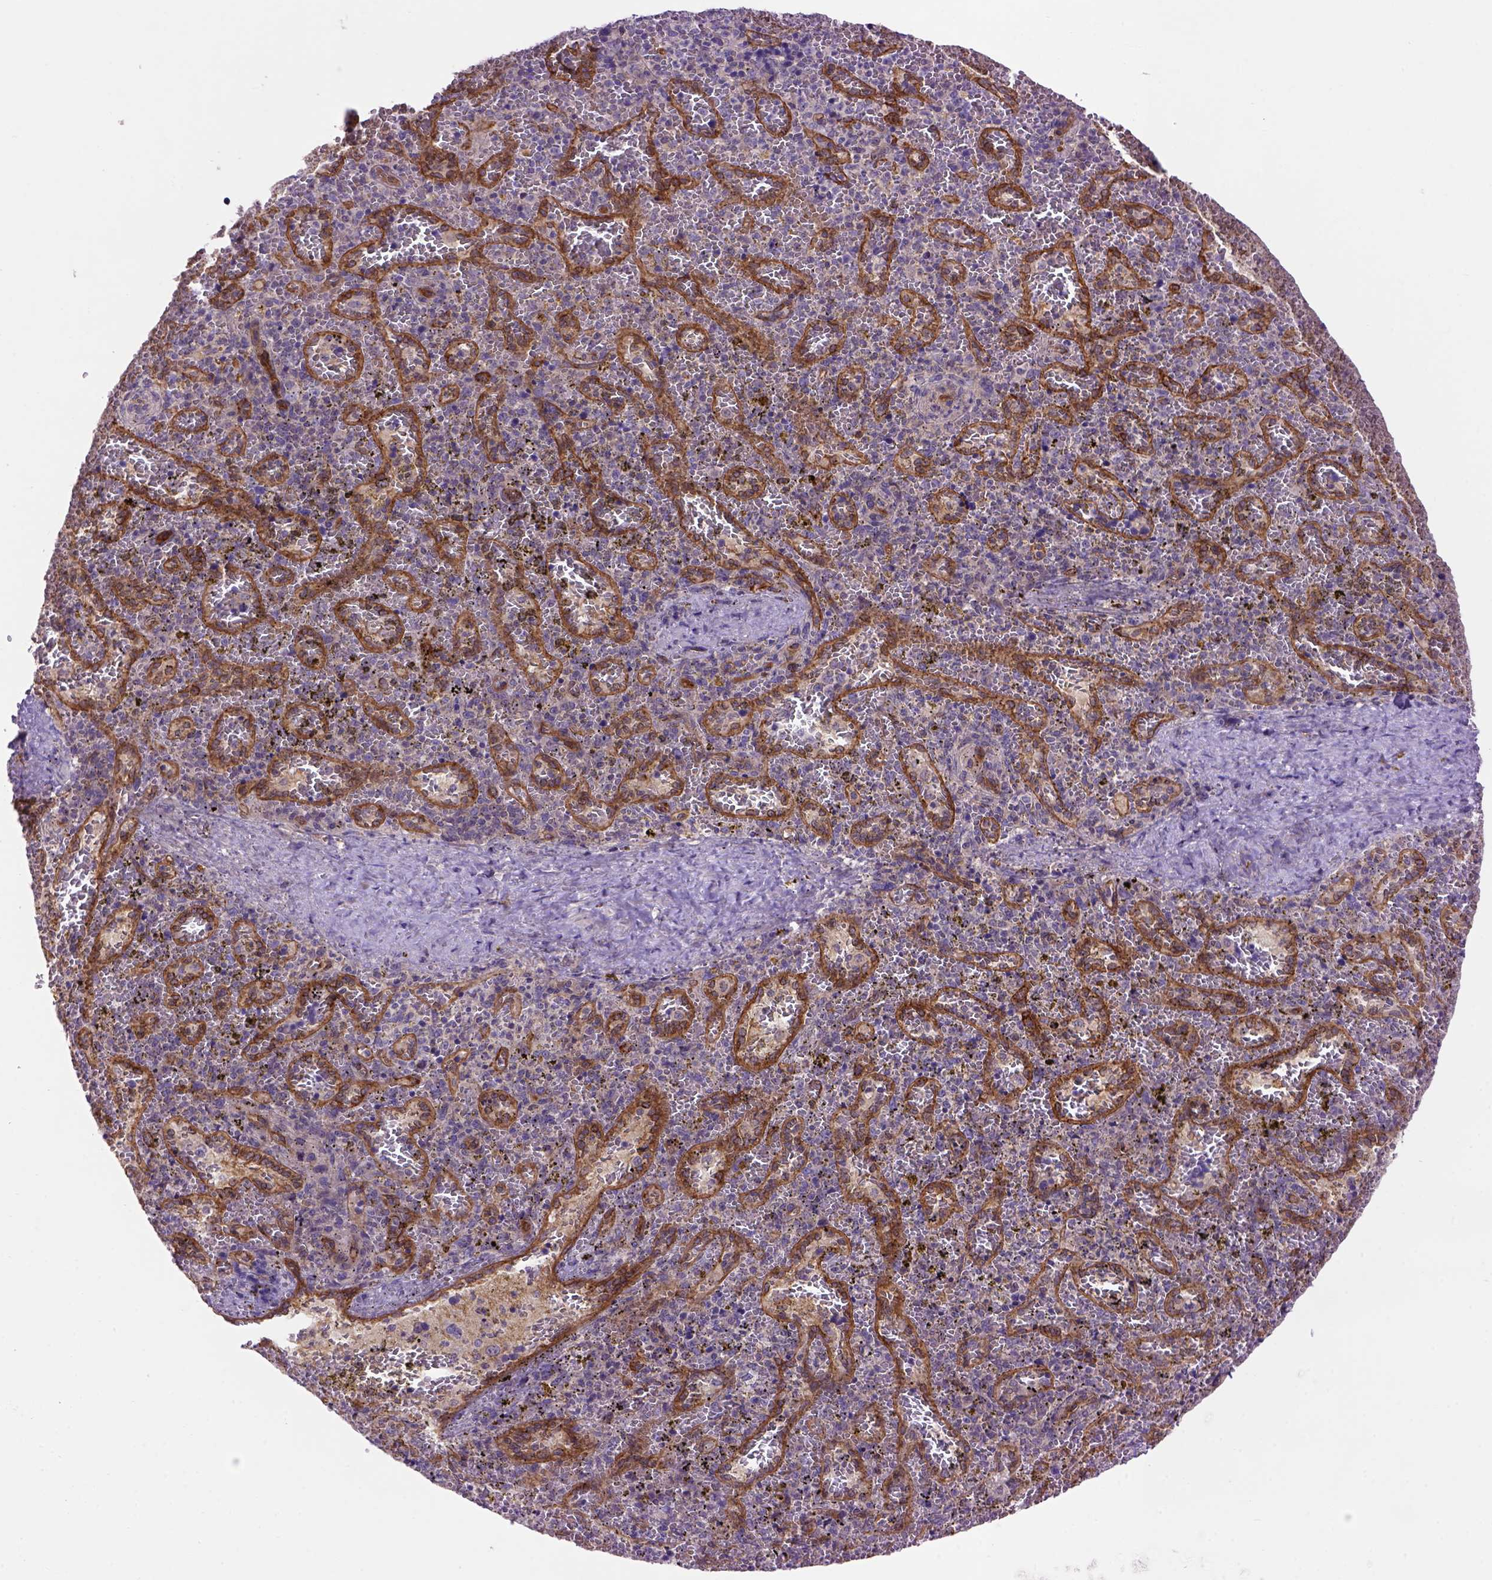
{"staining": {"intensity": "negative", "quantity": "none", "location": "none"}, "tissue": "spleen", "cell_type": "Cells in red pulp", "image_type": "normal", "snomed": [{"axis": "morphology", "description": "Normal tissue, NOS"}, {"axis": "topography", "description": "Spleen"}], "caption": "A photomicrograph of human spleen is negative for staining in cells in red pulp. (DAB IHC with hematoxylin counter stain).", "gene": "CASKIN2", "patient": {"sex": "female", "age": 50}}